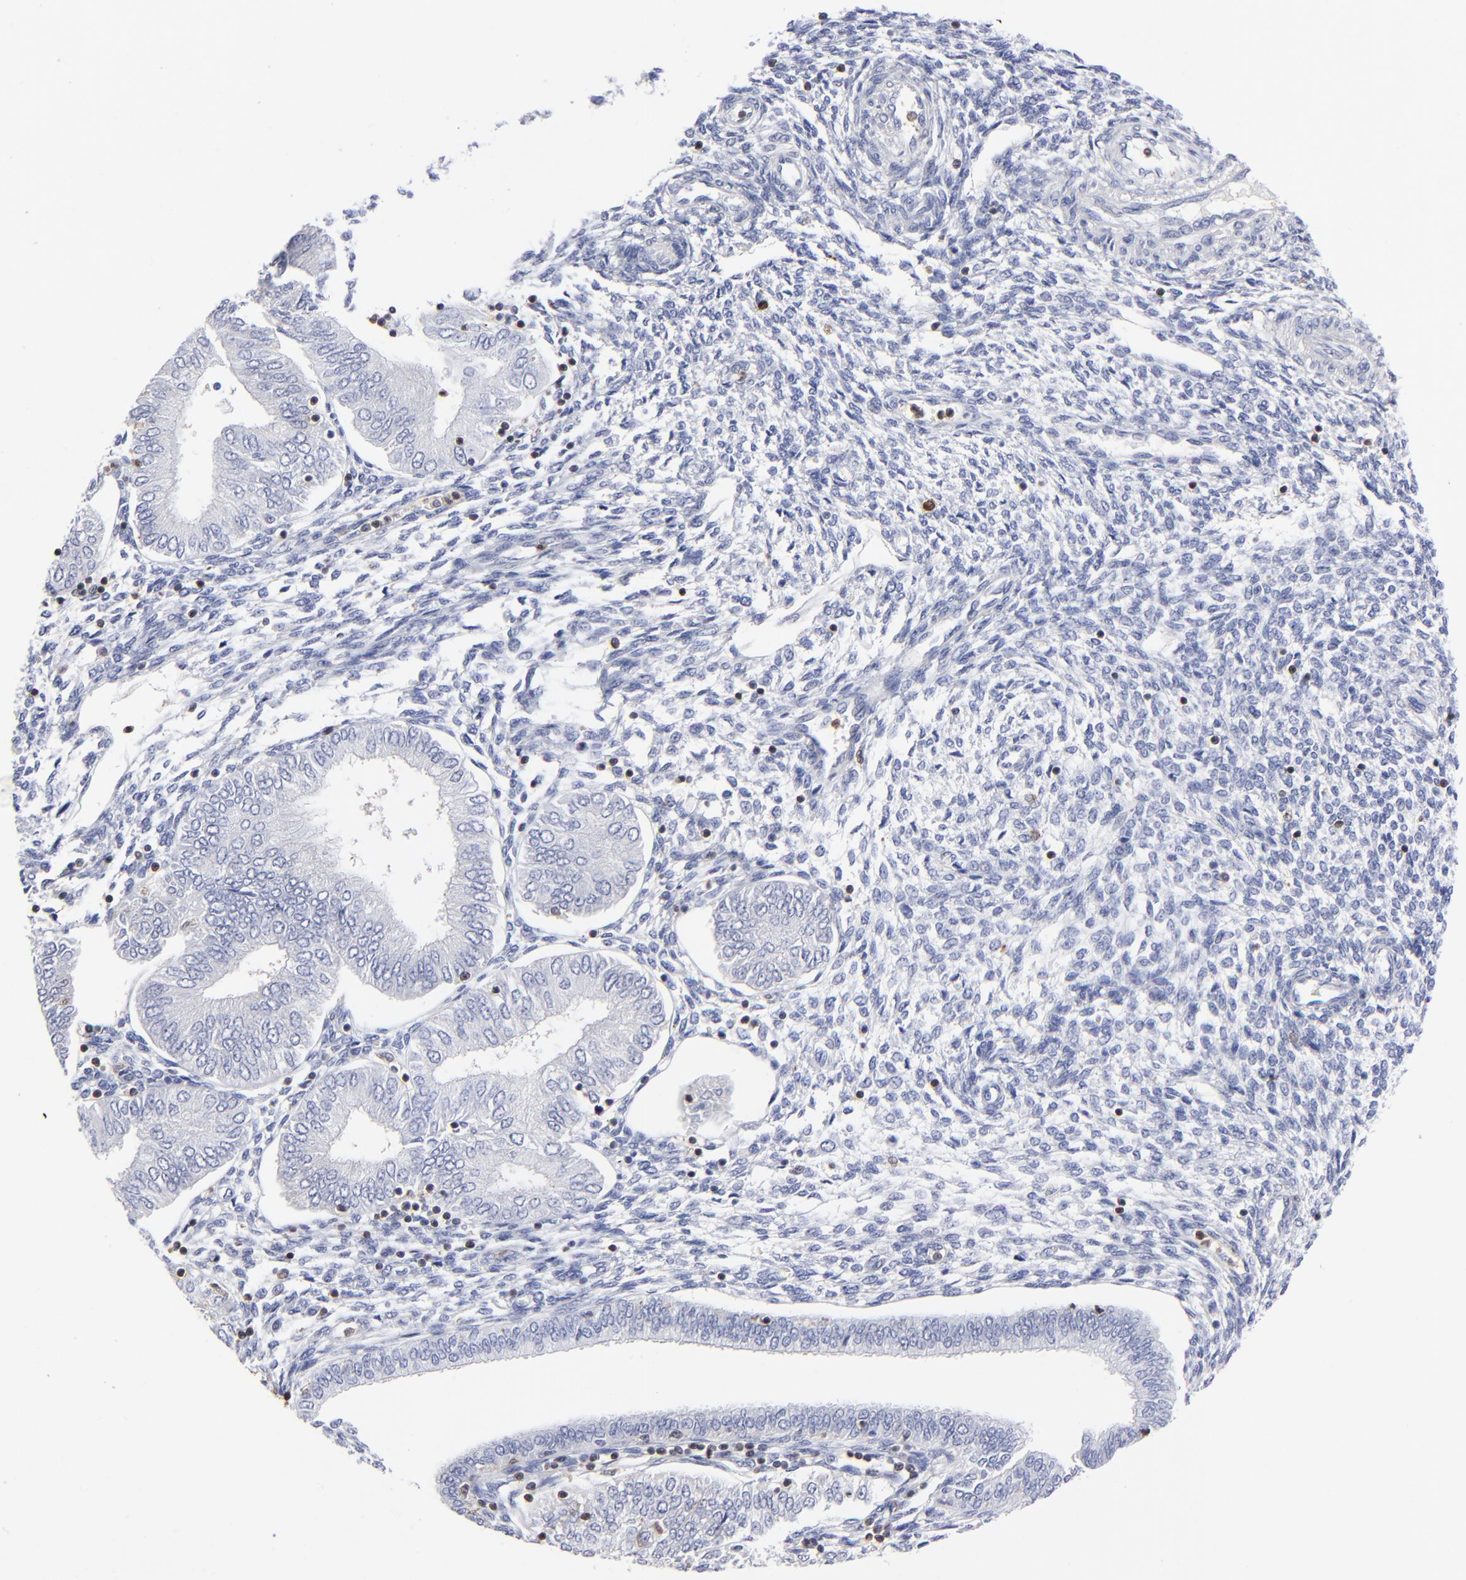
{"staining": {"intensity": "negative", "quantity": "none", "location": "none"}, "tissue": "endometrial cancer", "cell_type": "Tumor cells", "image_type": "cancer", "snomed": [{"axis": "morphology", "description": "Adenocarcinoma, NOS"}, {"axis": "topography", "description": "Endometrium"}], "caption": "The IHC histopathology image has no significant staining in tumor cells of adenocarcinoma (endometrial) tissue.", "gene": "TBXT", "patient": {"sex": "female", "age": 51}}